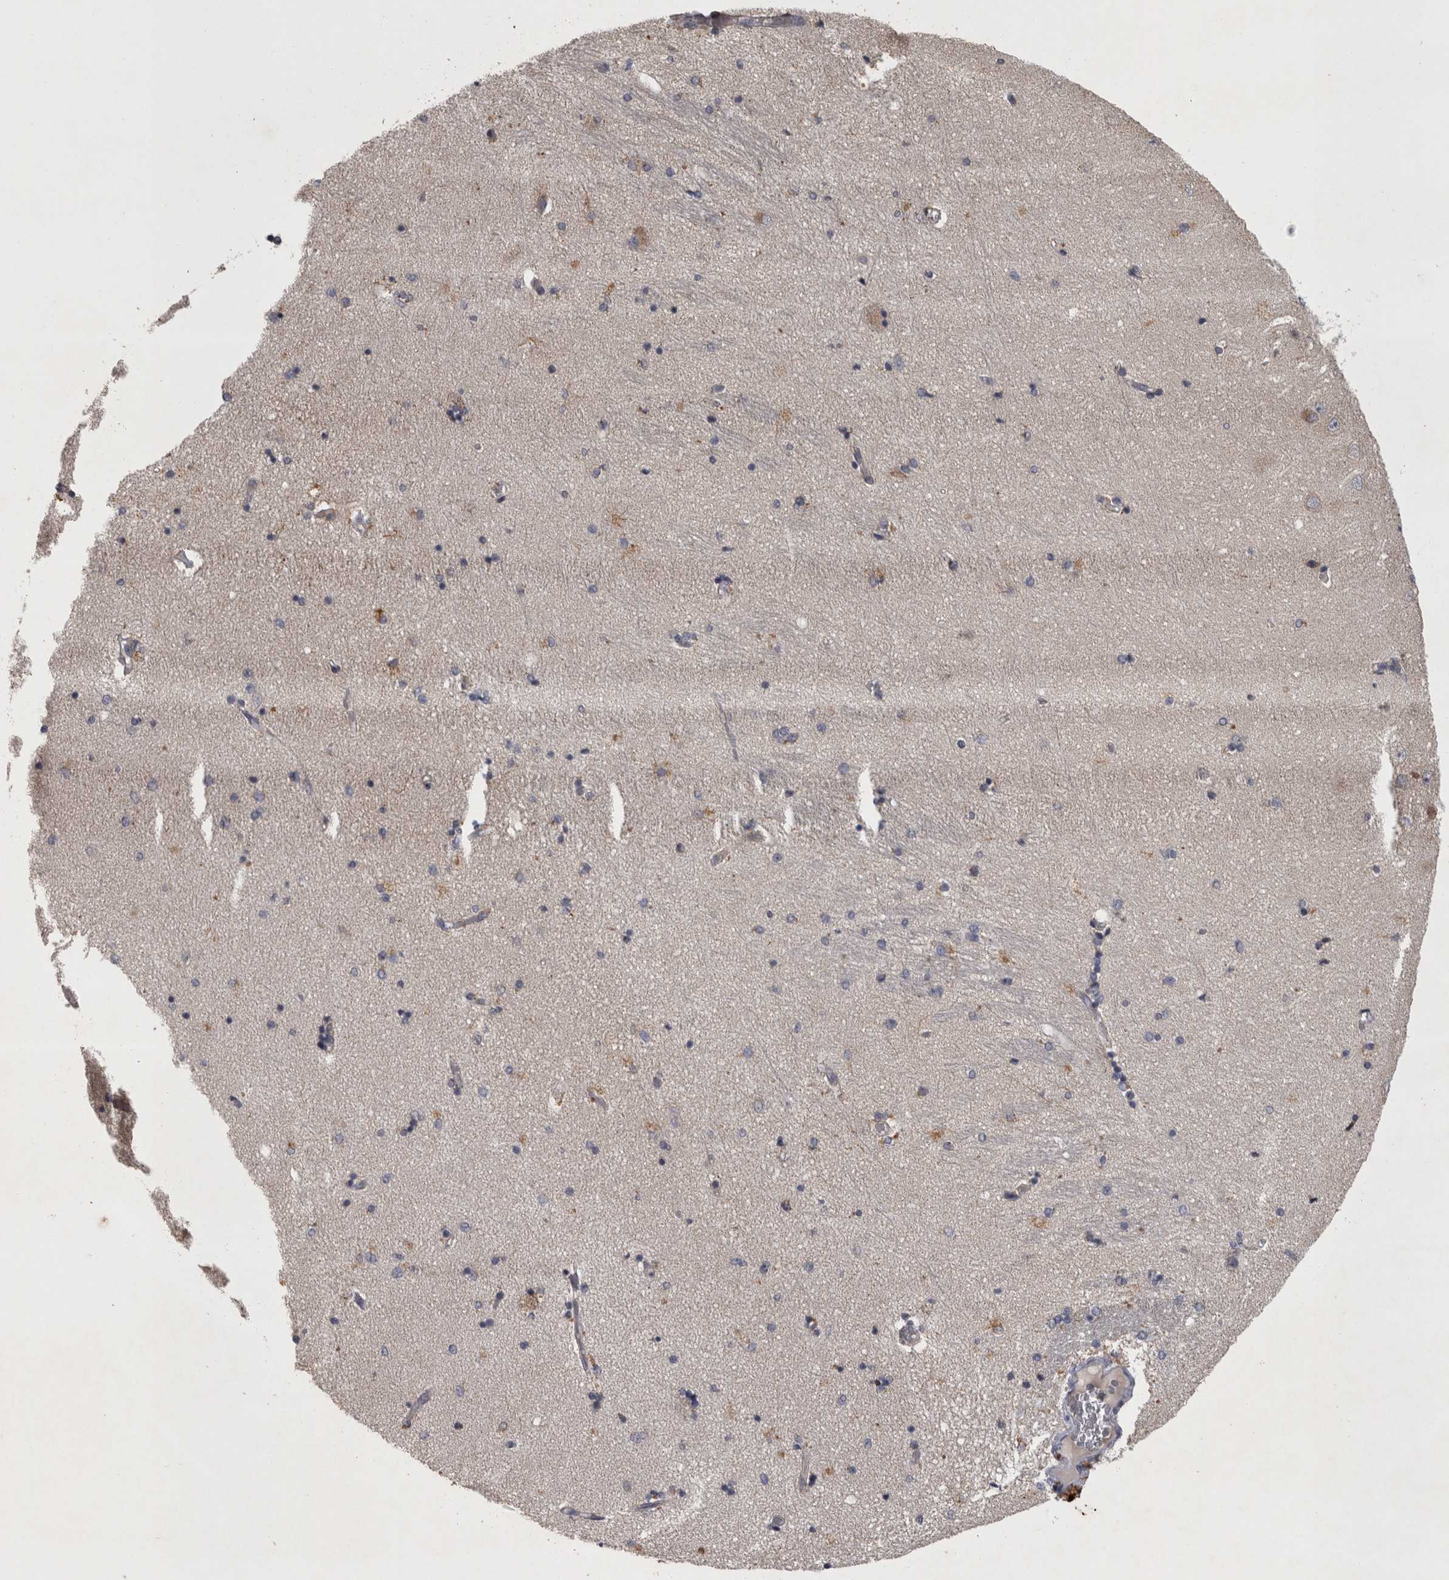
{"staining": {"intensity": "negative", "quantity": "none", "location": "none"}, "tissue": "hippocampus", "cell_type": "Glial cells", "image_type": "normal", "snomed": [{"axis": "morphology", "description": "Normal tissue, NOS"}, {"axis": "topography", "description": "Hippocampus"}], "caption": "This image is of benign hippocampus stained with IHC to label a protein in brown with the nuclei are counter-stained blue. There is no expression in glial cells.", "gene": "DBT", "patient": {"sex": "female", "age": 54}}